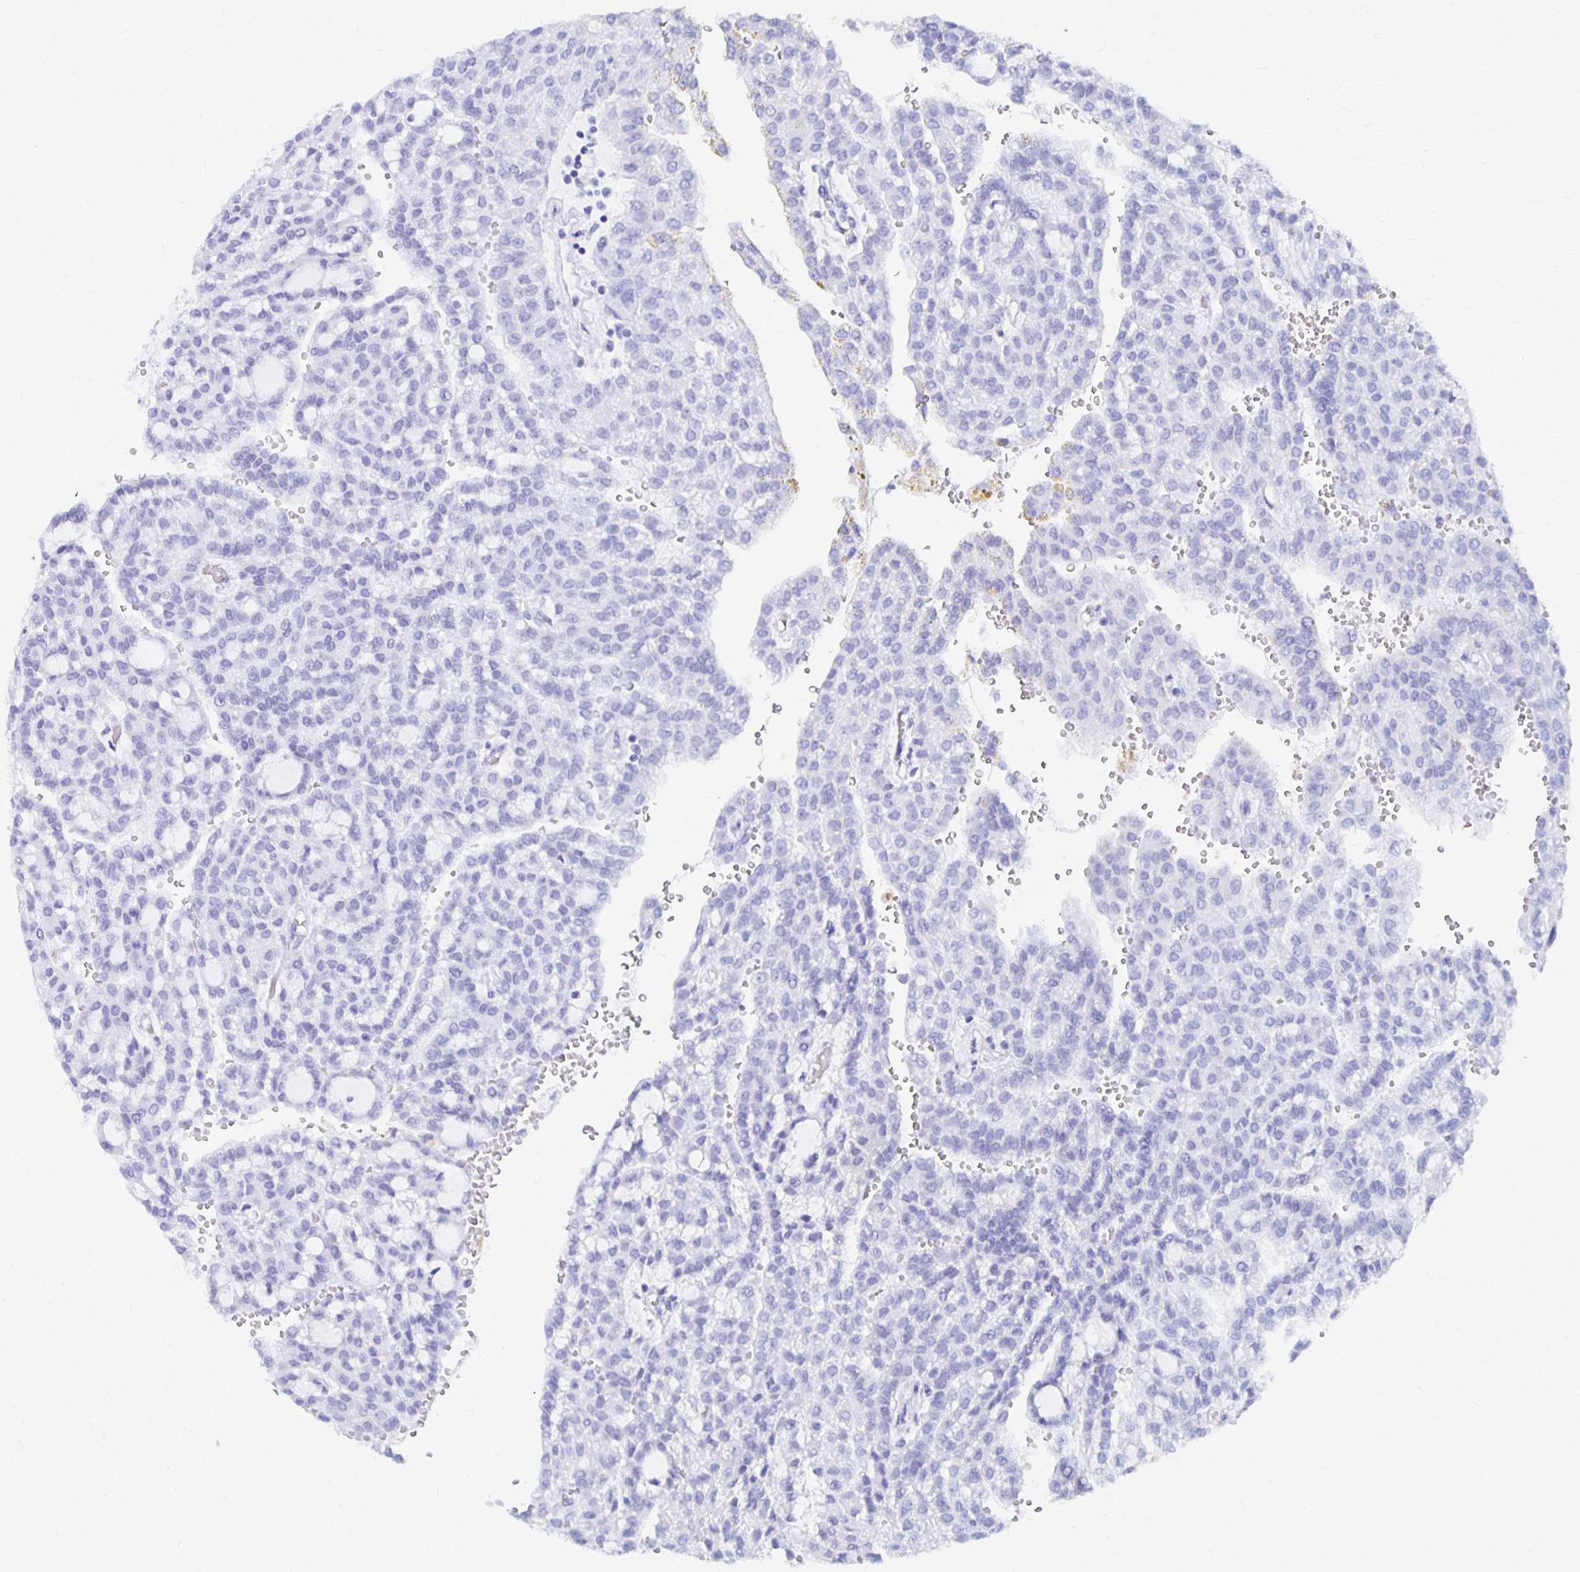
{"staining": {"intensity": "negative", "quantity": "none", "location": "none"}, "tissue": "renal cancer", "cell_type": "Tumor cells", "image_type": "cancer", "snomed": [{"axis": "morphology", "description": "Adenocarcinoma, NOS"}, {"axis": "topography", "description": "Kidney"}], "caption": "DAB immunohistochemical staining of adenocarcinoma (renal) shows no significant positivity in tumor cells. (Immunohistochemistry, brightfield microscopy, high magnification).", "gene": "SYT2", "patient": {"sex": "male", "age": 63}}